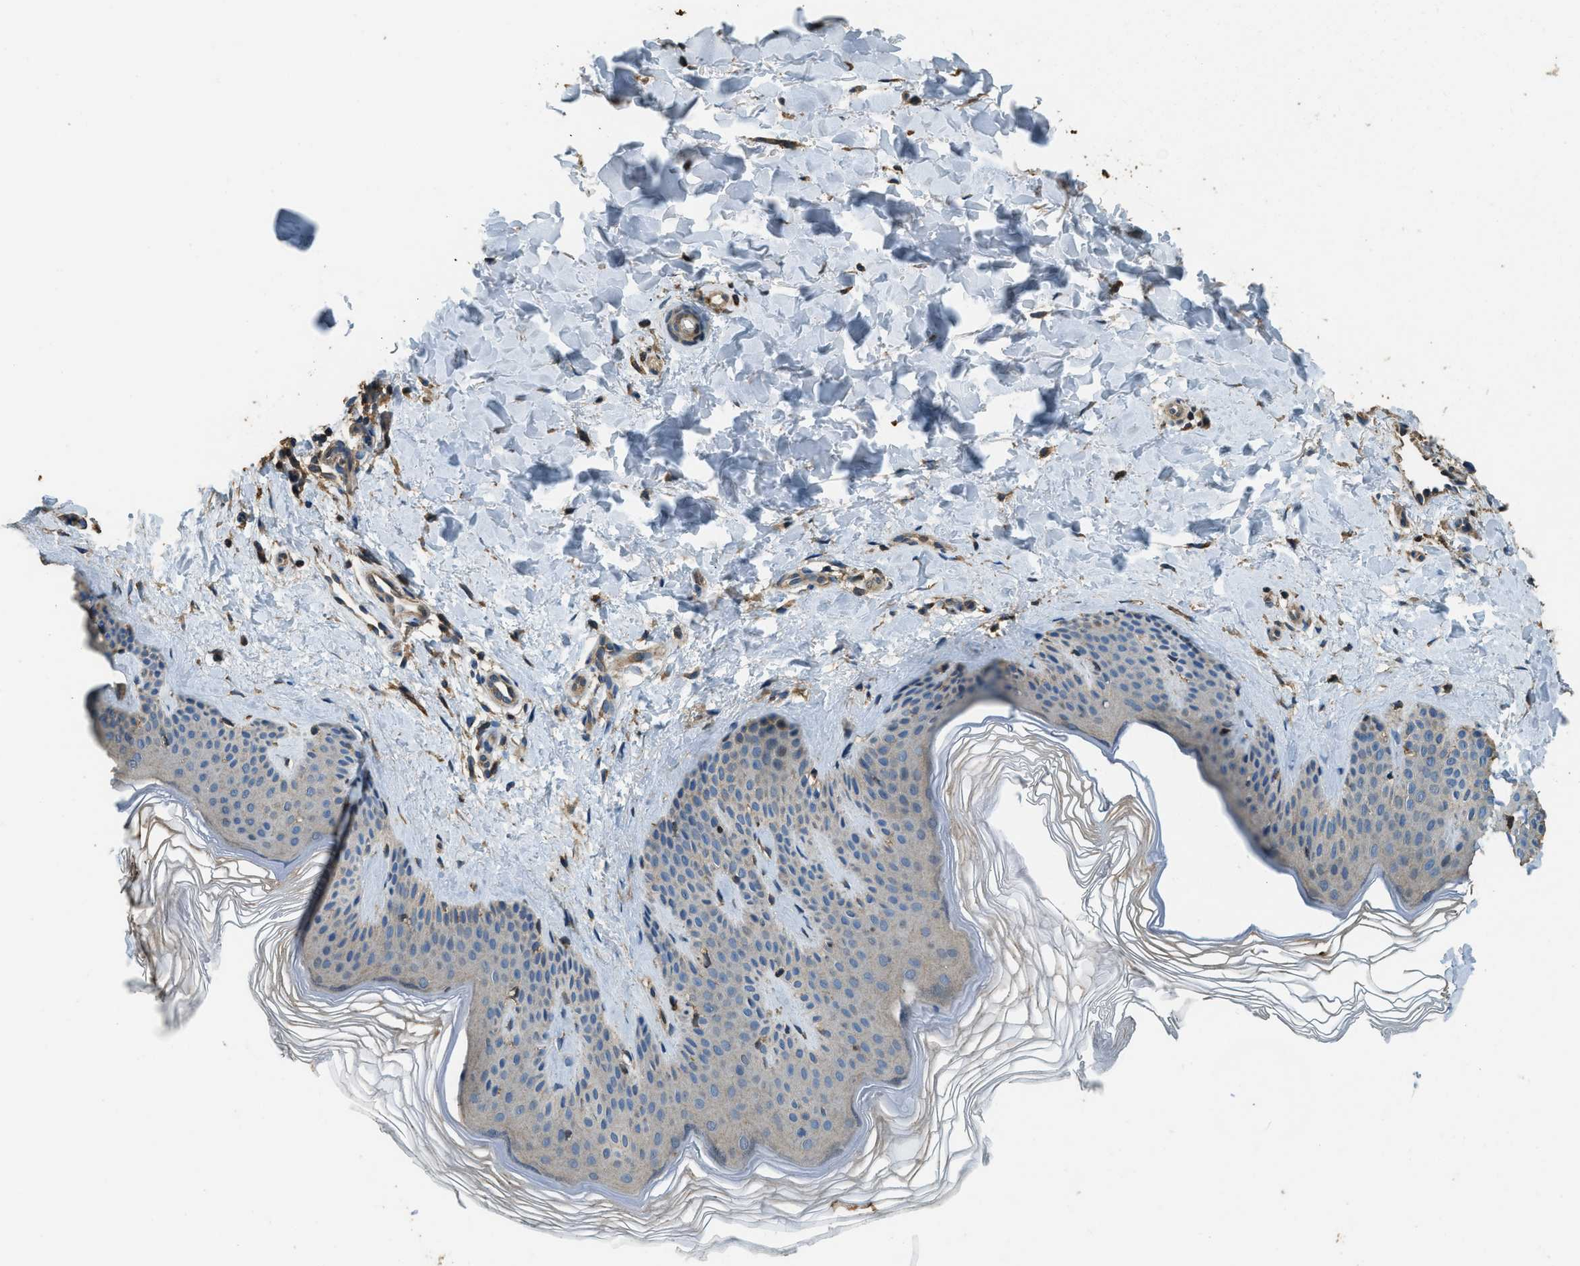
{"staining": {"intensity": "moderate", "quantity": ">75%", "location": "cytoplasmic/membranous"}, "tissue": "skin", "cell_type": "Fibroblasts", "image_type": "normal", "snomed": [{"axis": "morphology", "description": "Normal tissue, NOS"}, {"axis": "morphology", "description": "Malignant melanoma, Metastatic site"}, {"axis": "topography", "description": "Skin"}], "caption": "This is a micrograph of immunohistochemistry (IHC) staining of normal skin, which shows moderate staining in the cytoplasmic/membranous of fibroblasts.", "gene": "ERGIC1", "patient": {"sex": "male", "age": 41}}